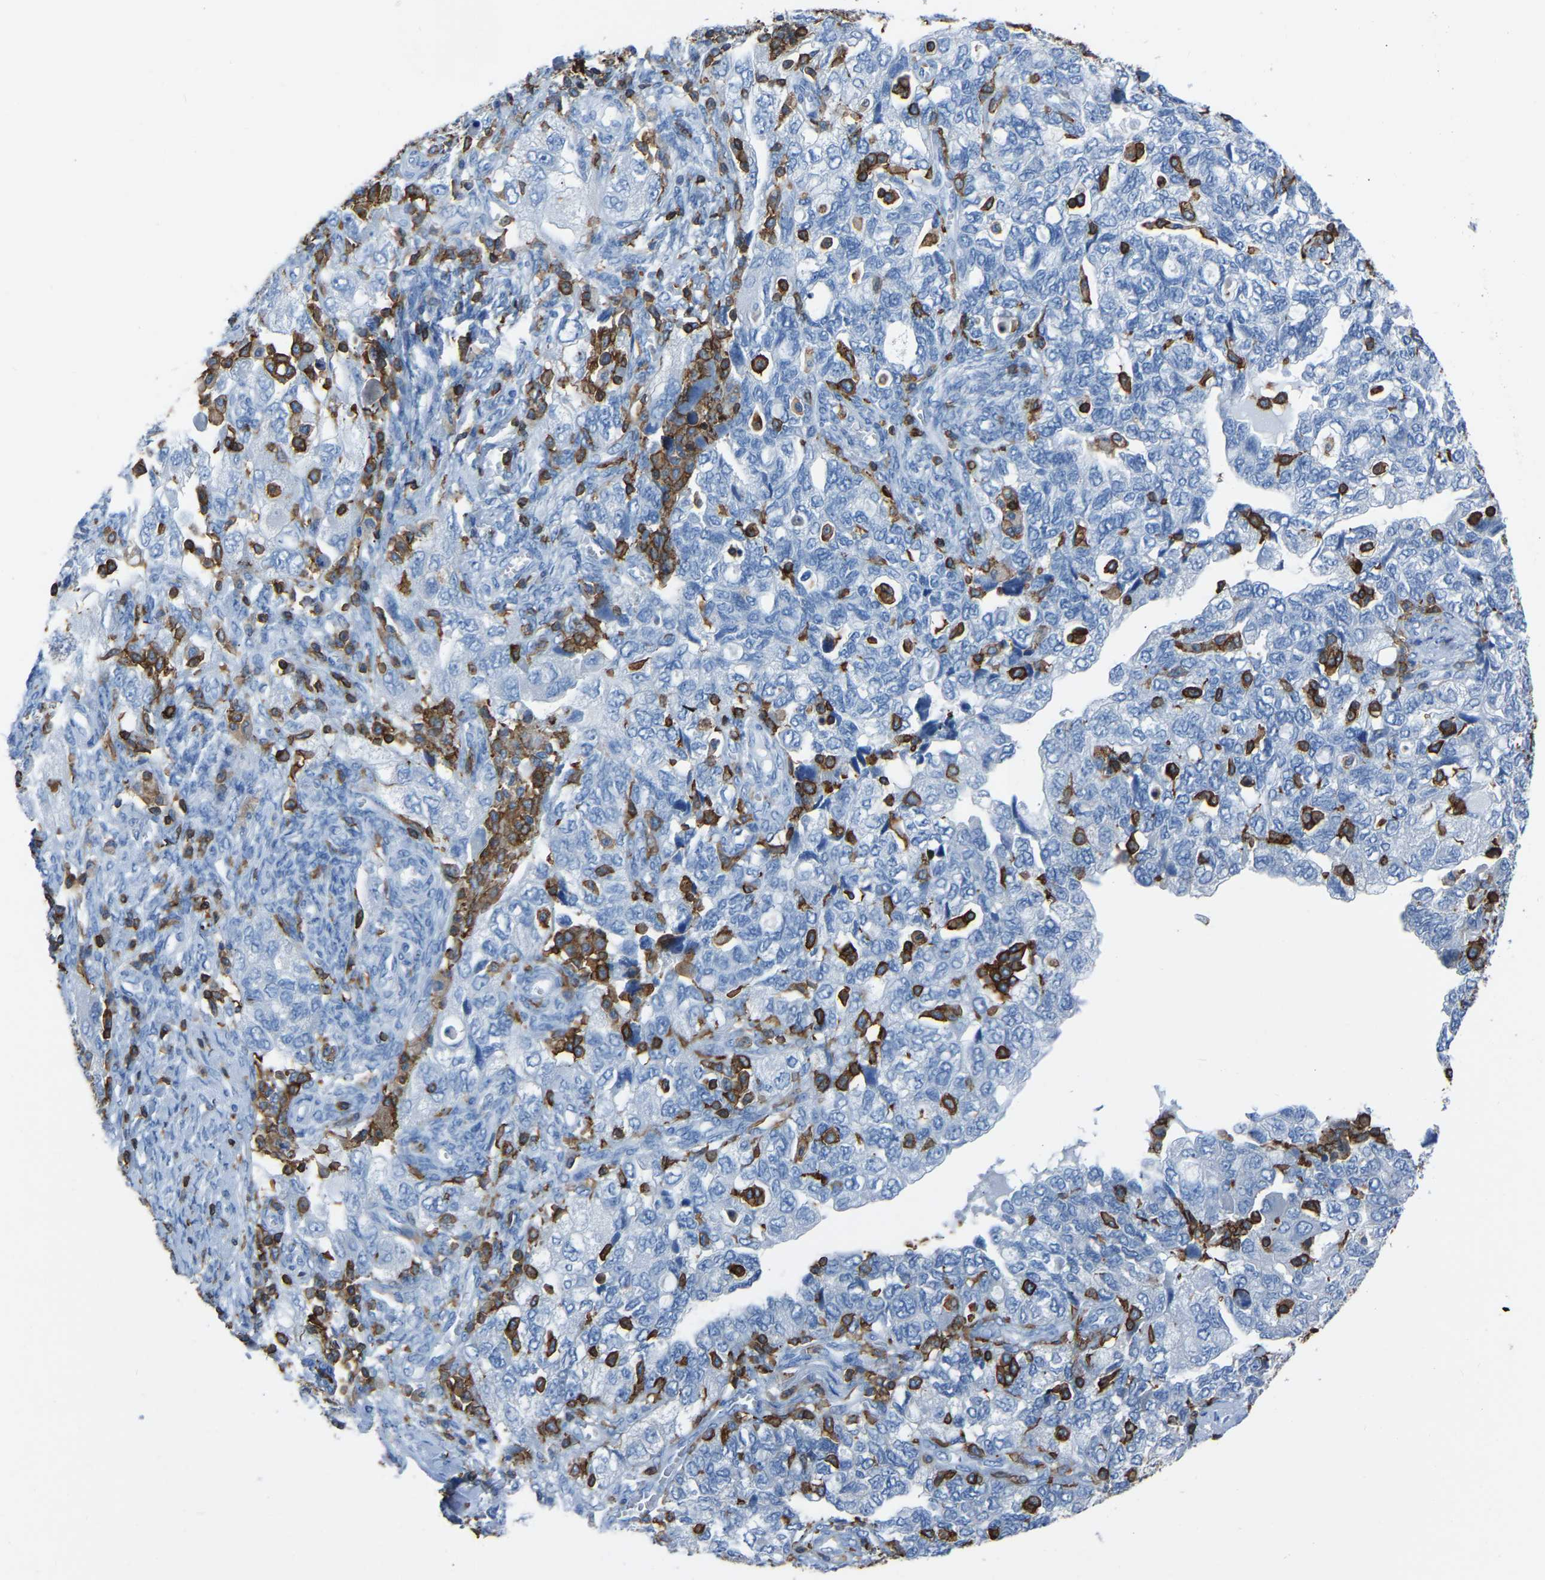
{"staining": {"intensity": "negative", "quantity": "none", "location": "none"}, "tissue": "ovarian cancer", "cell_type": "Tumor cells", "image_type": "cancer", "snomed": [{"axis": "morphology", "description": "Carcinoma, NOS"}, {"axis": "morphology", "description": "Cystadenocarcinoma, serous, NOS"}, {"axis": "topography", "description": "Ovary"}], "caption": "A photomicrograph of human carcinoma (ovarian) is negative for staining in tumor cells.", "gene": "LSP1", "patient": {"sex": "female", "age": 69}}